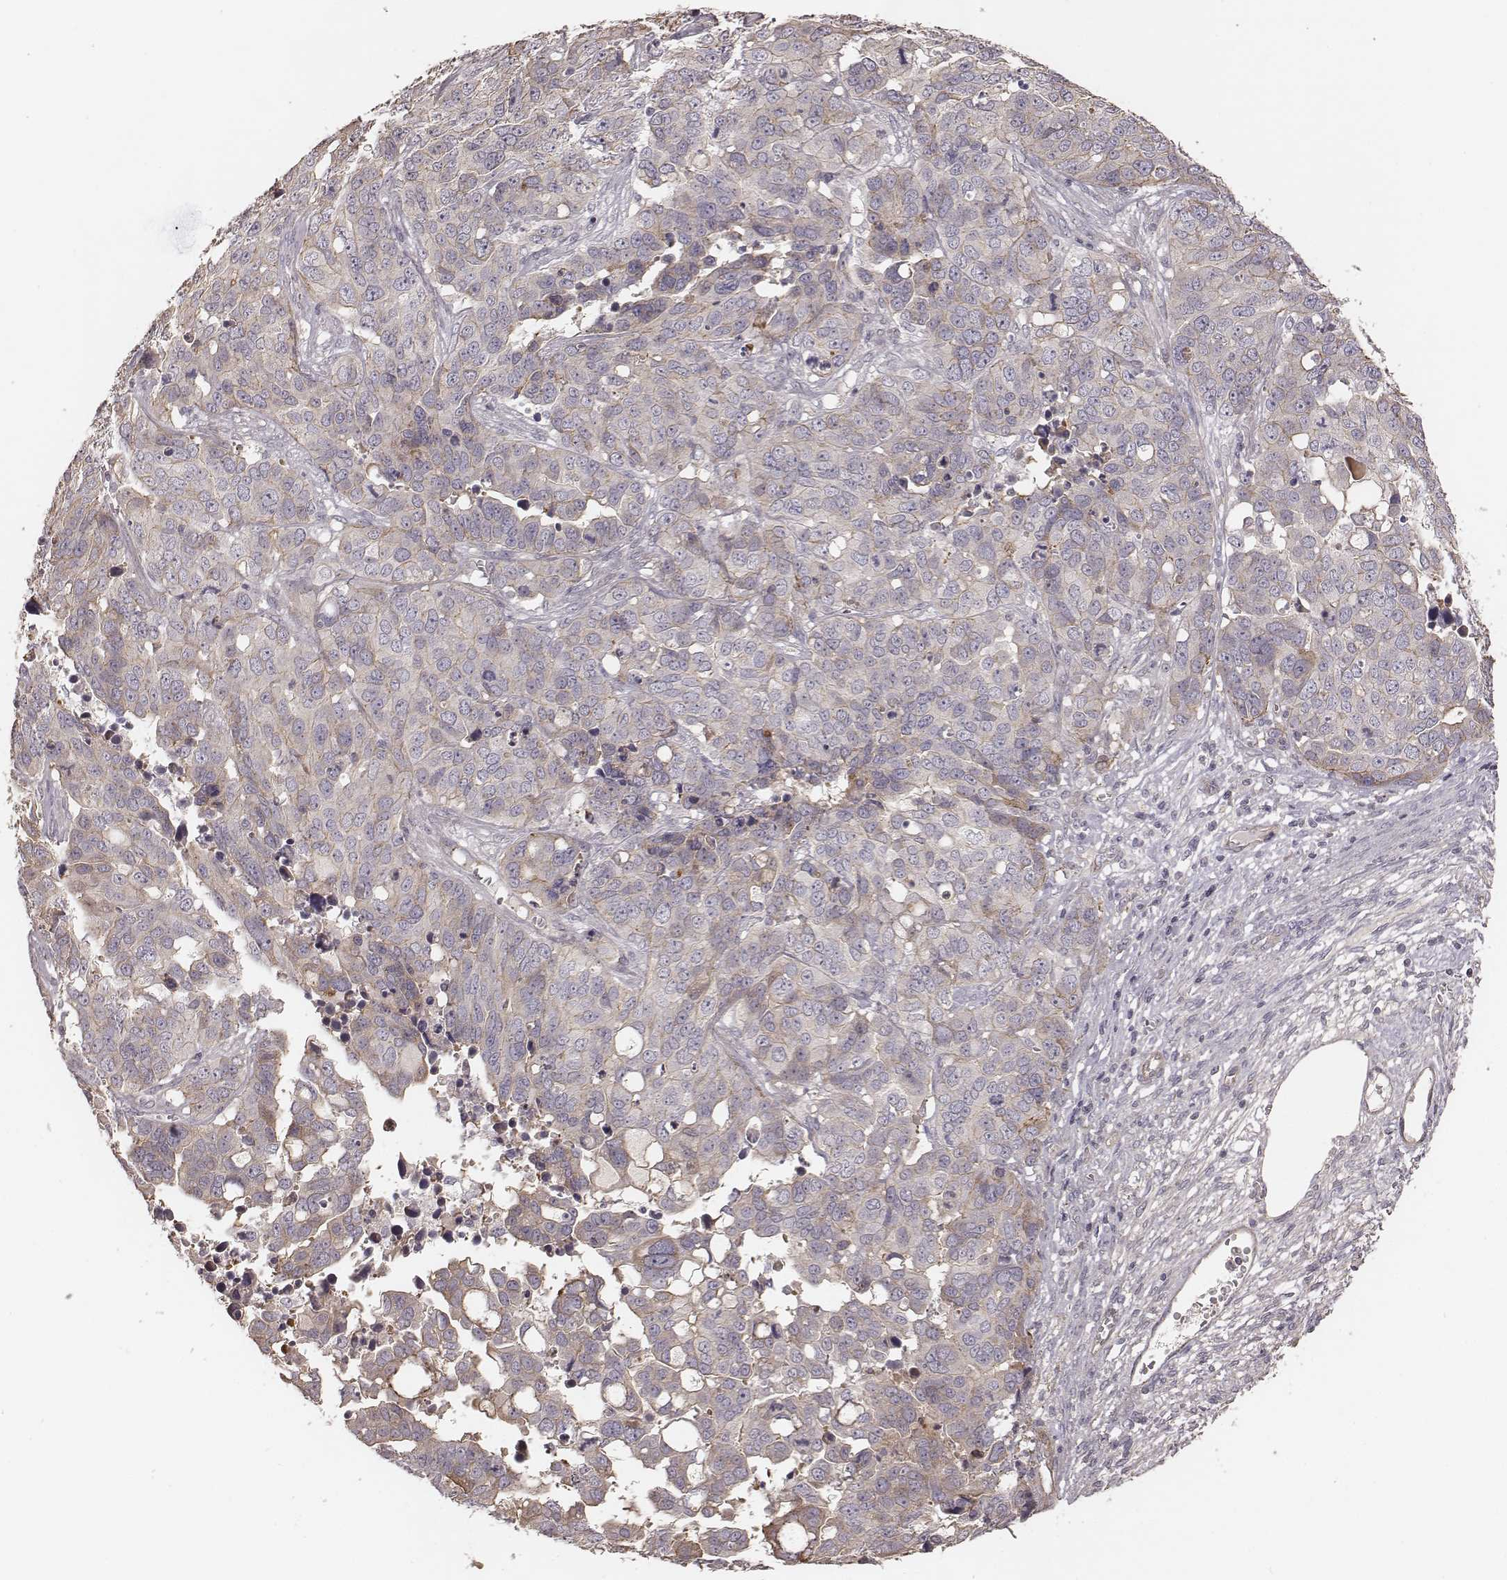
{"staining": {"intensity": "weak", "quantity": ">75%", "location": "cytoplasmic/membranous"}, "tissue": "ovarian cancer", "cell_type": "Tumor cells", "image_type": "cancer", "snomed": [{"axis": "morphology", "description": "Carcinoma, endometroid"}, {"axis": "topography", "description": "Ovary"}], "caption": "Tumor cells exhibit weak cytoplasmic/membranous expression in about >75% of cells in endometroid carcinoma (ovarian). (Stains: DAB (3,3'-diaminobenzidine) in brown, nuclei in blue, Microscopy: brightfield microscopy at high magnification).", "gene": "OTOGL", "patient": {"sex": "female", "age": 78}}